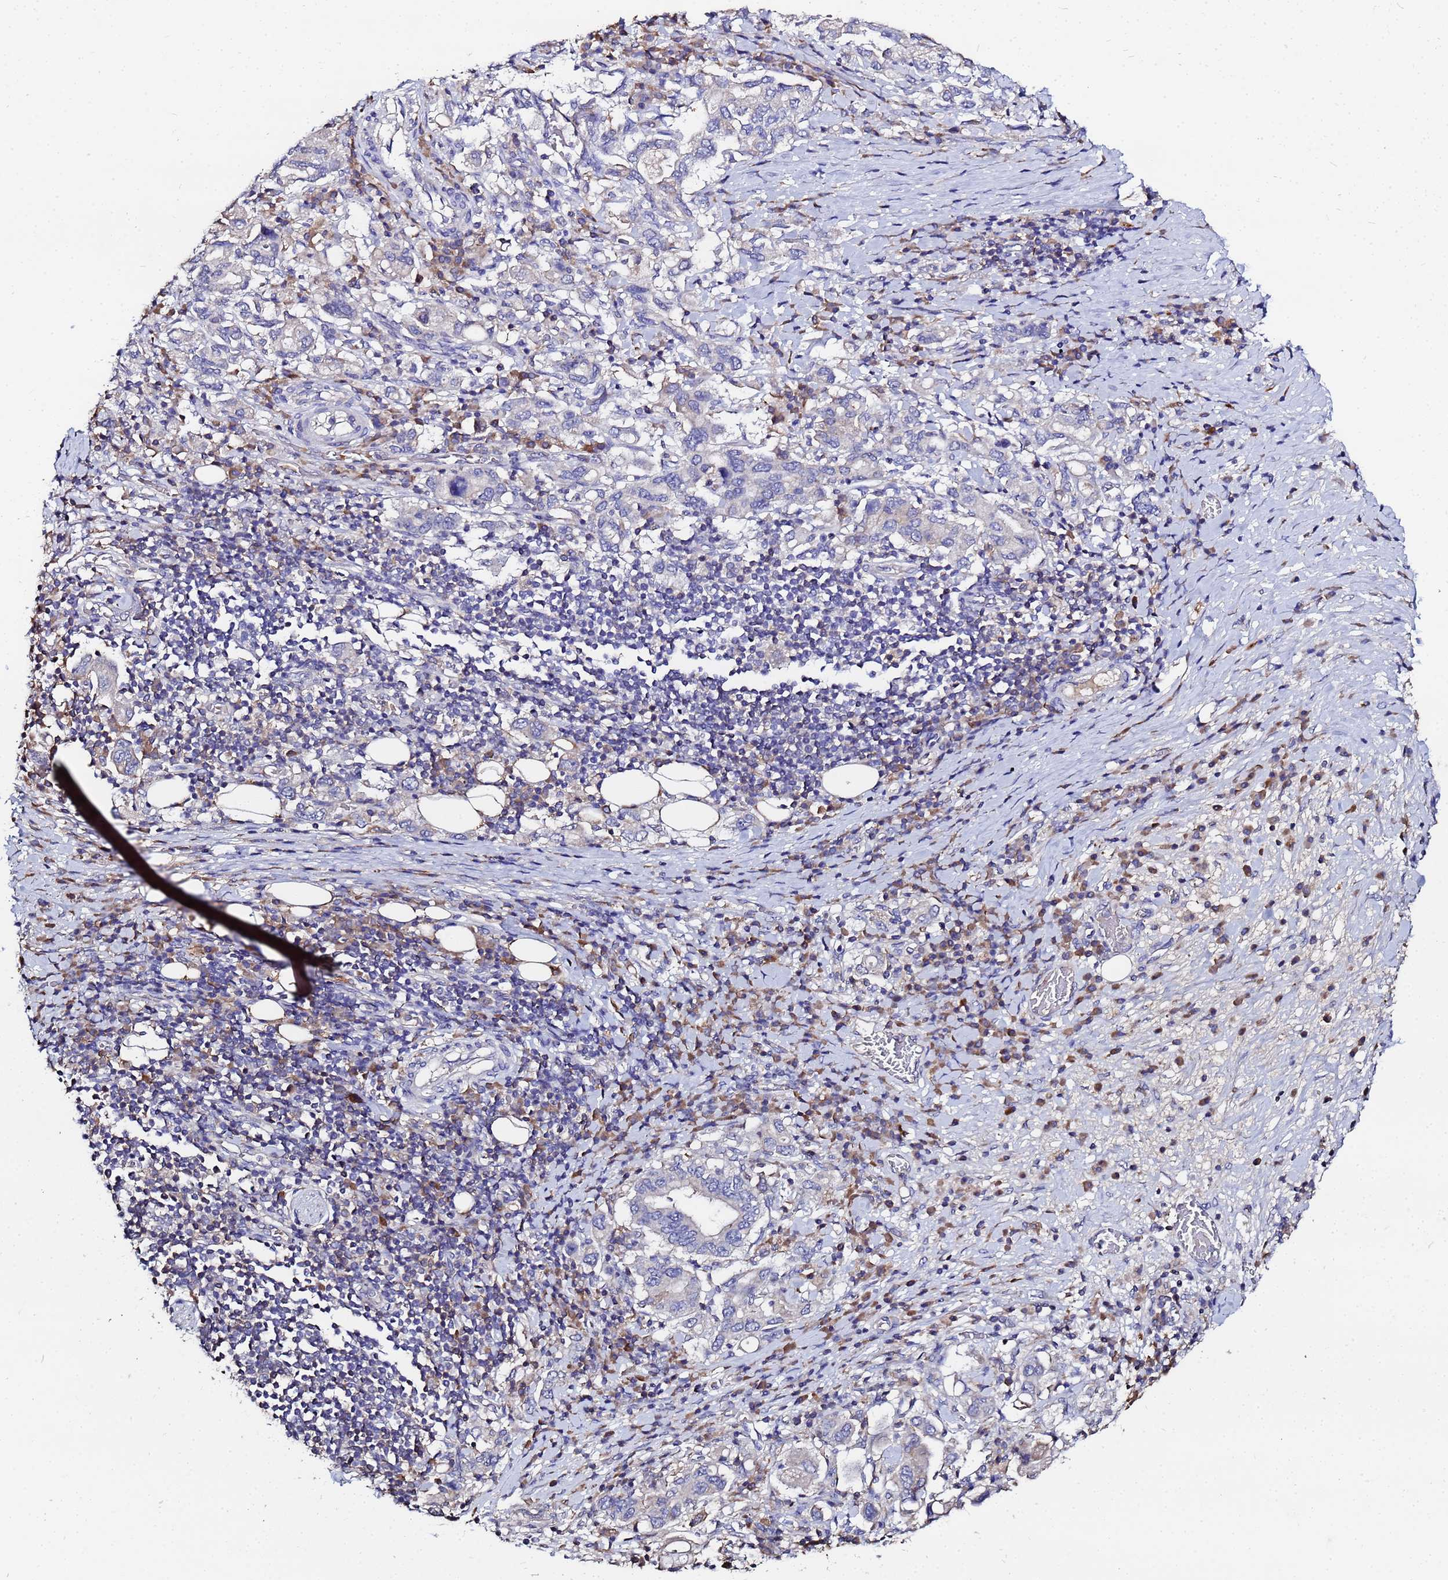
{"staining": {"intensity": "negative", "quantity": "none", "location": "none"}, "tissue": "stomach cancer", "cell_type": "Tumor cells", "image_type": "cancer", "snomed": [{"axis": "morphology", "description": "Adenocarcinoma, NOS"}, {"axis": "topography", "description": "Stomach, upper"}, {"axis": "topography", "description": "Stomach"}], "caption": "Human stomach cancer (adenocarcinoma) stained for a protein using immunohistochemistry (IHC) demonstrates no expression in tumor cells.", "gene": "TCP10L", "patient": {"sex": "male", "age": 62}}